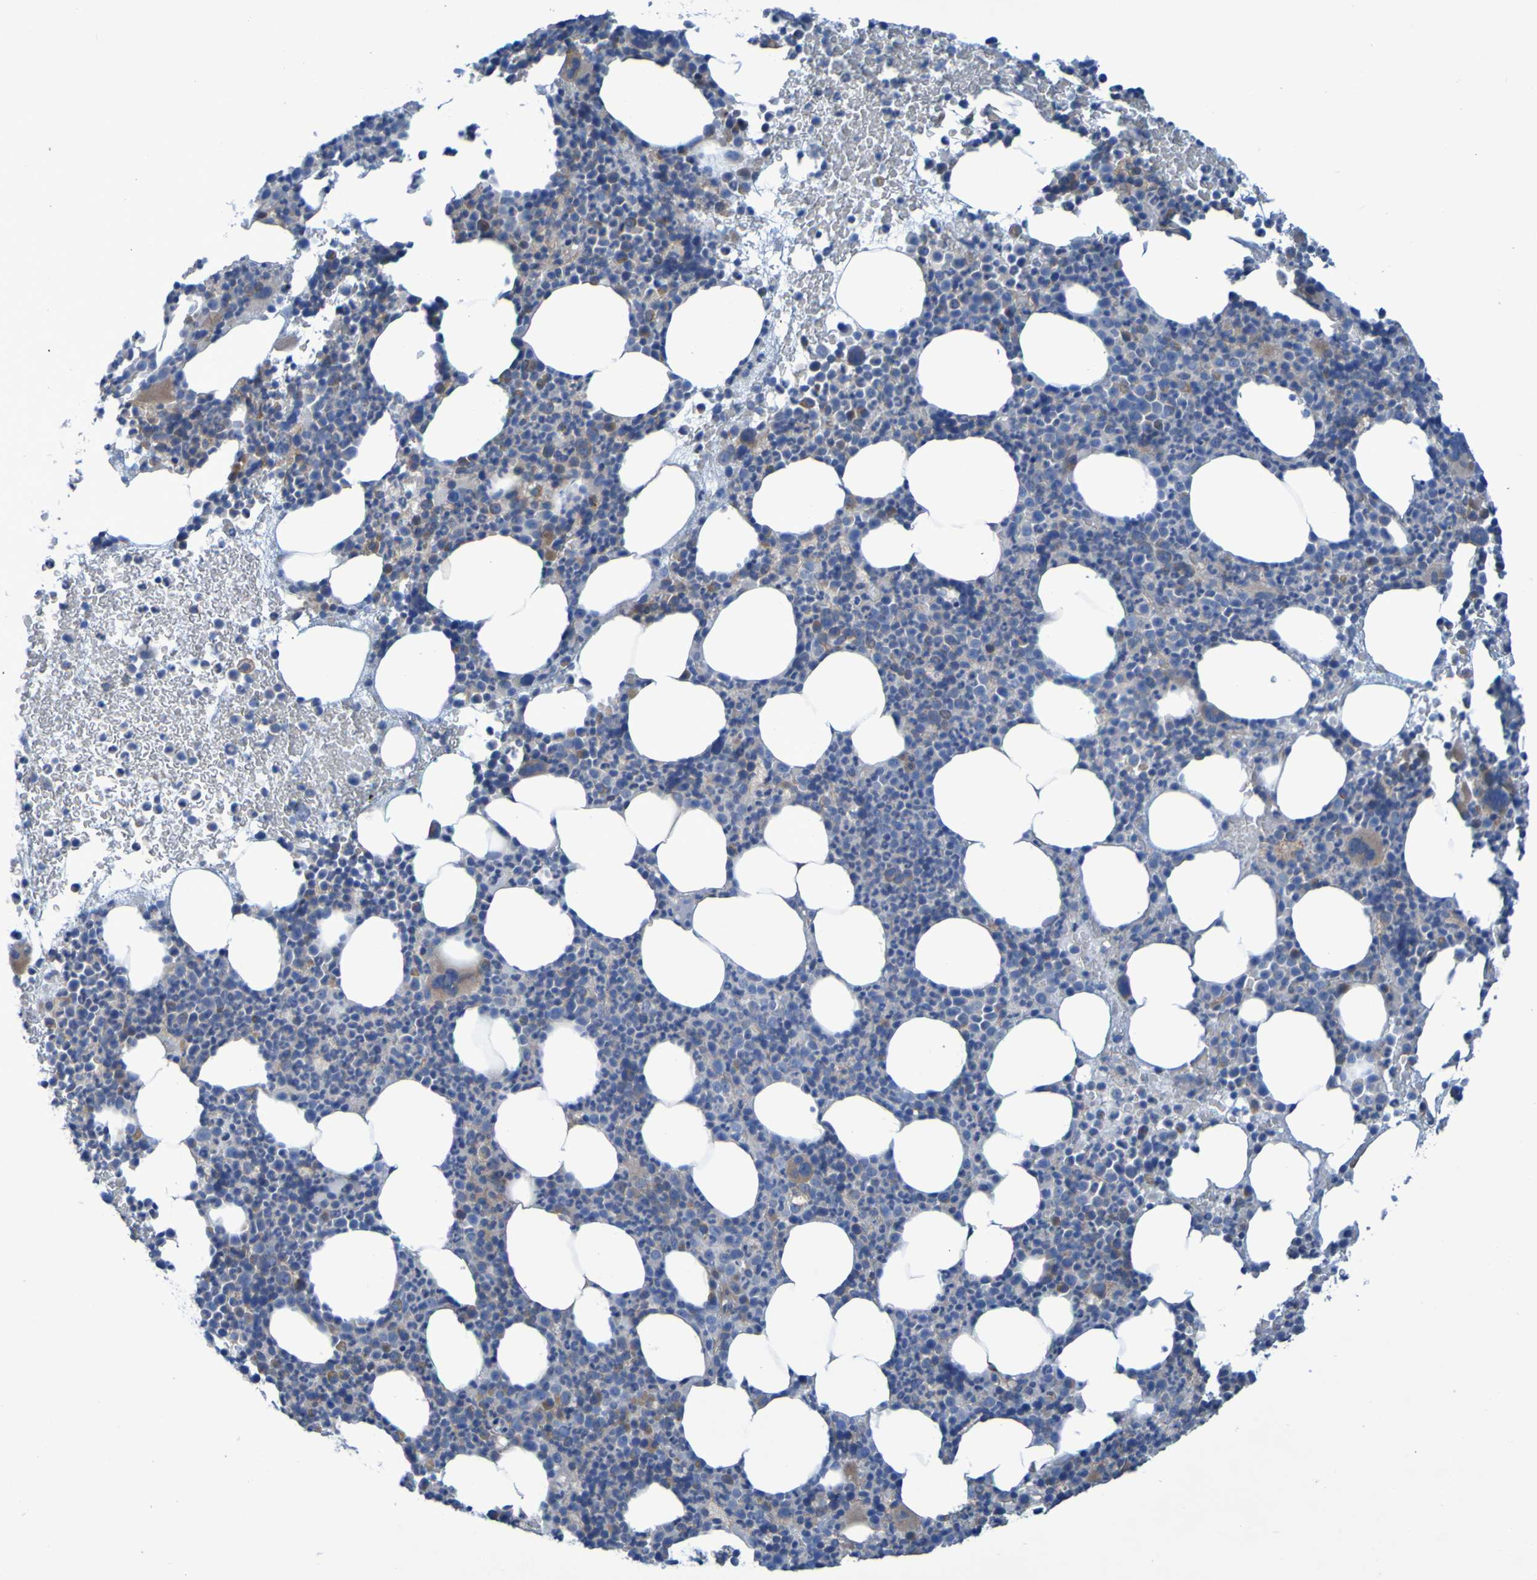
{"staining": {"intensity": "moderate", "quantity": "25%-75%", "location": "cytoplasmic/membranous"}, "tissue": "bone marrow", "cell_type": "Hematopoietic cells", "image_type": "normal", "snomed": [{"axis": "morphology", "description": "Normal tissue, NOS"}, {"axis": "morphology", "description": "Inflammation, NOS"}, {"axis": "topography", "description": "Bone marrow"}], "caption": "The photomicrograph exhibits a brown stain indicating the presence of a protein in the cytoplasmic/membranous of hematopoietic cells in bone marrow. The protein of interest is shown in brown color, while the nuclei are stained blue.", "gene": "NPRL3", "patient": {"sex": "male", "age": 73}}